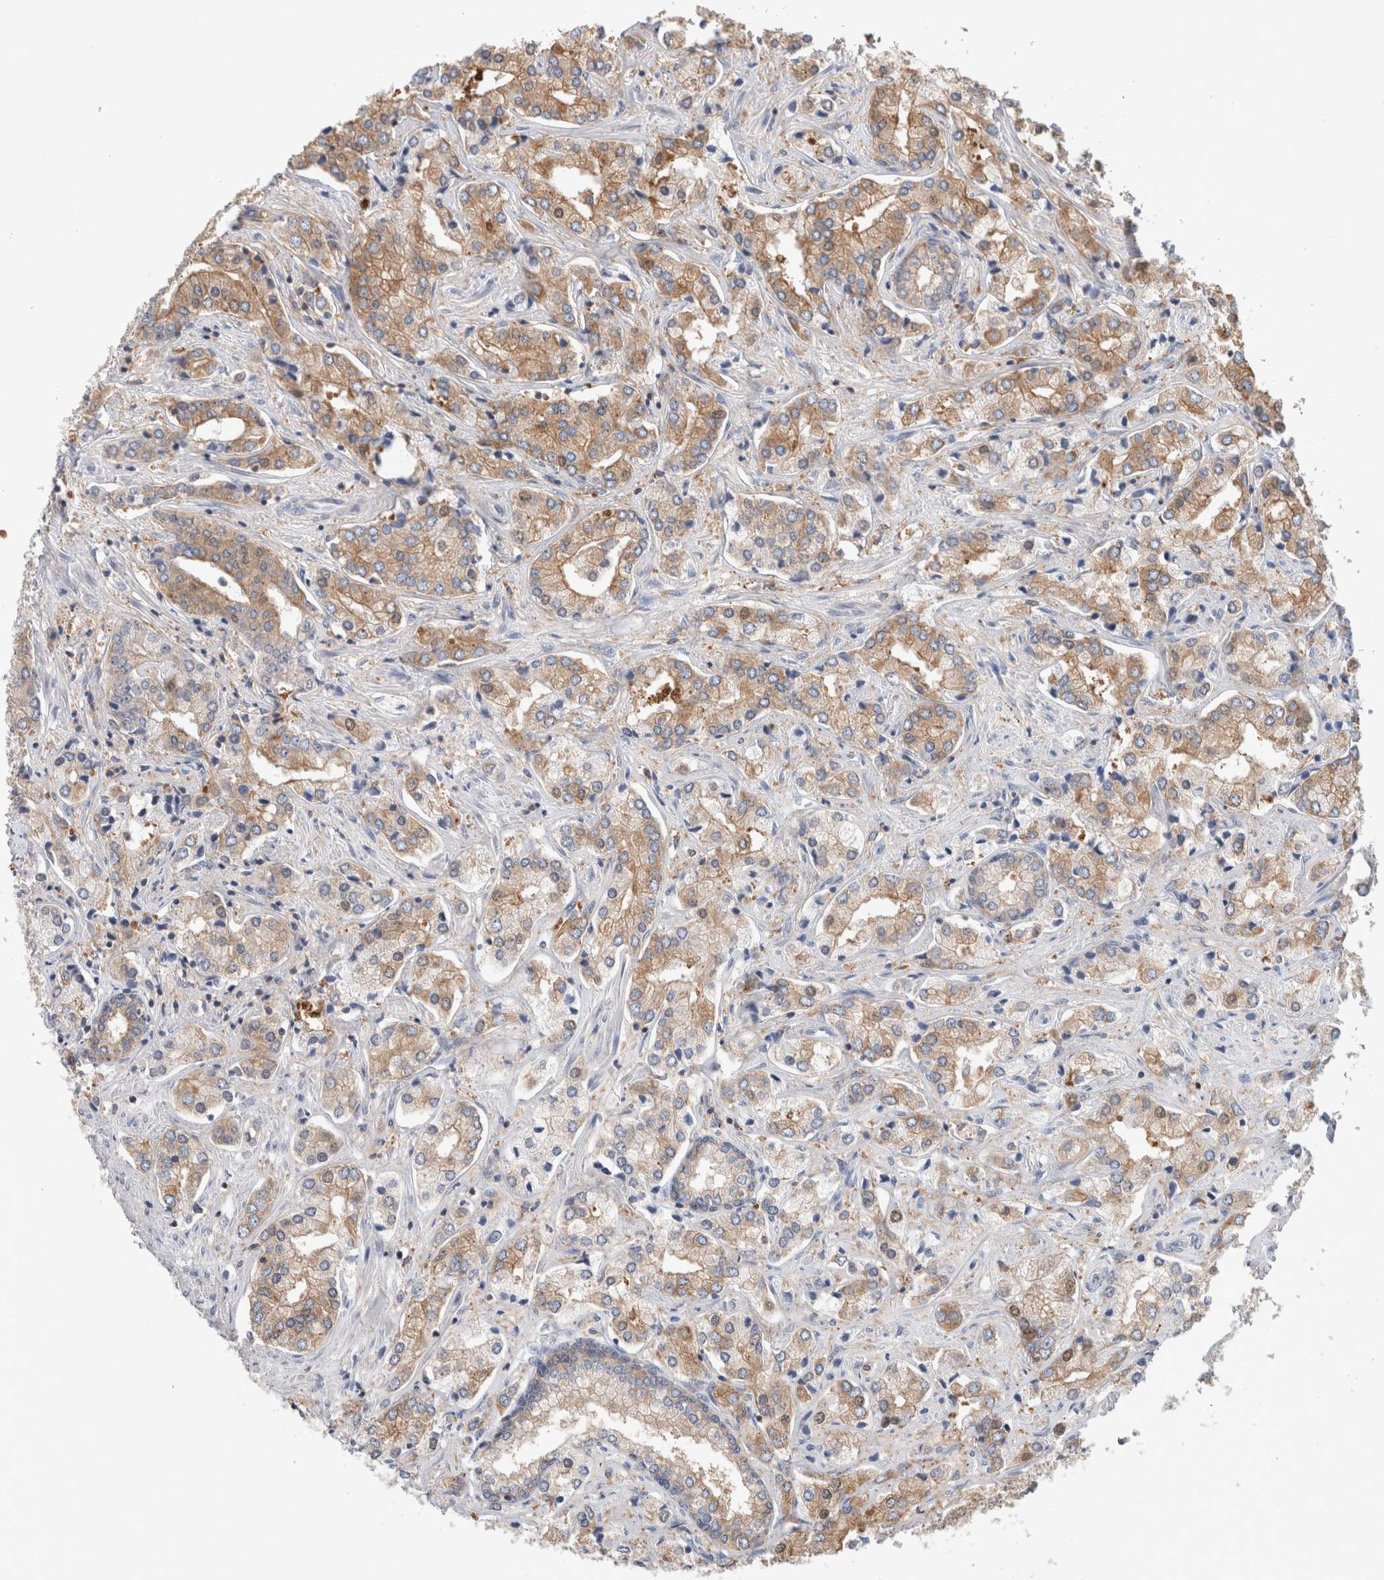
{"staining": {"intensity": "moderate", "quantity": ">75%", "location": "cytoplasmic/membranous"}, "tissue": "prostate cancer", "cell_type": "Tumor cells", "image_type": "cancer", "snomed": [{"axis": "morphology", "description": "Adenocarcinoma, High grade"}, {"axis": "topography", "description": "Prostate"}], "caption": "Adenocarcinoma (high-grade) (prostate) tissue shows moderate cytoplasmic/membranous expression in approximately >75% of tumor cells, visualized by immunohistochemistry.", "gene": "KLHL14", "patient": {"sex": "male", "age": 66}}